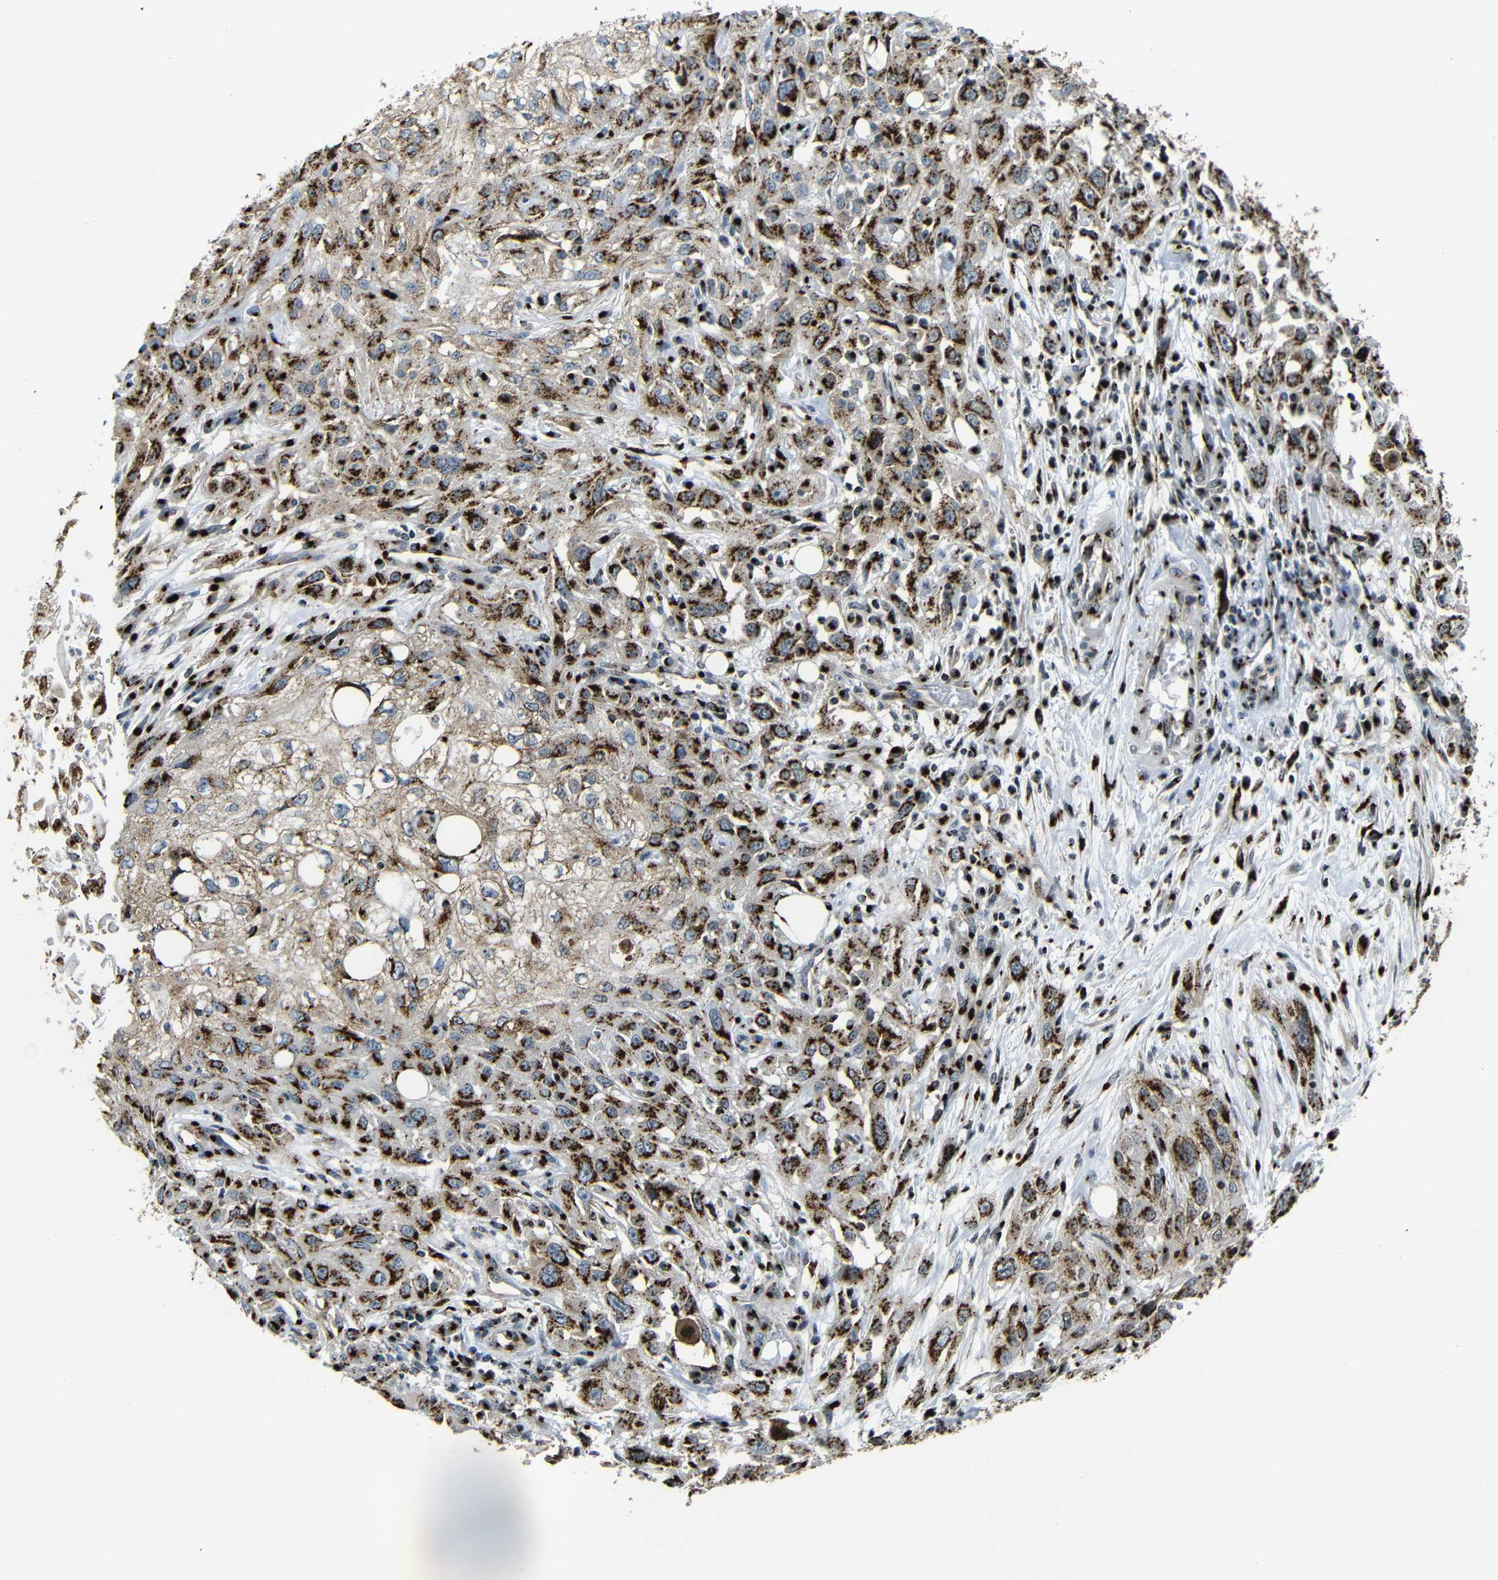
{"staining": {"intensity": "strong", "quantity": ">75%", "location": "cytoplasmic/membranous"}, "tissue": "skin cancer", "cell_type": "Tumor cells", "image_type": "cancer", "snomed": [{"axis": "morphology", "description": "Squamous cell carcinoma, NOS"}, {"axis": "topography", "description": "Skin"}], "caption": "A photomicrograph of human squamous cell carcinoma (skin) stained for a protein reveals strong cytoplasmic/membranous brown staining in tumor cells.", "gene": "TGOLN2", "patient": {"sex": "male", "age": 75}}